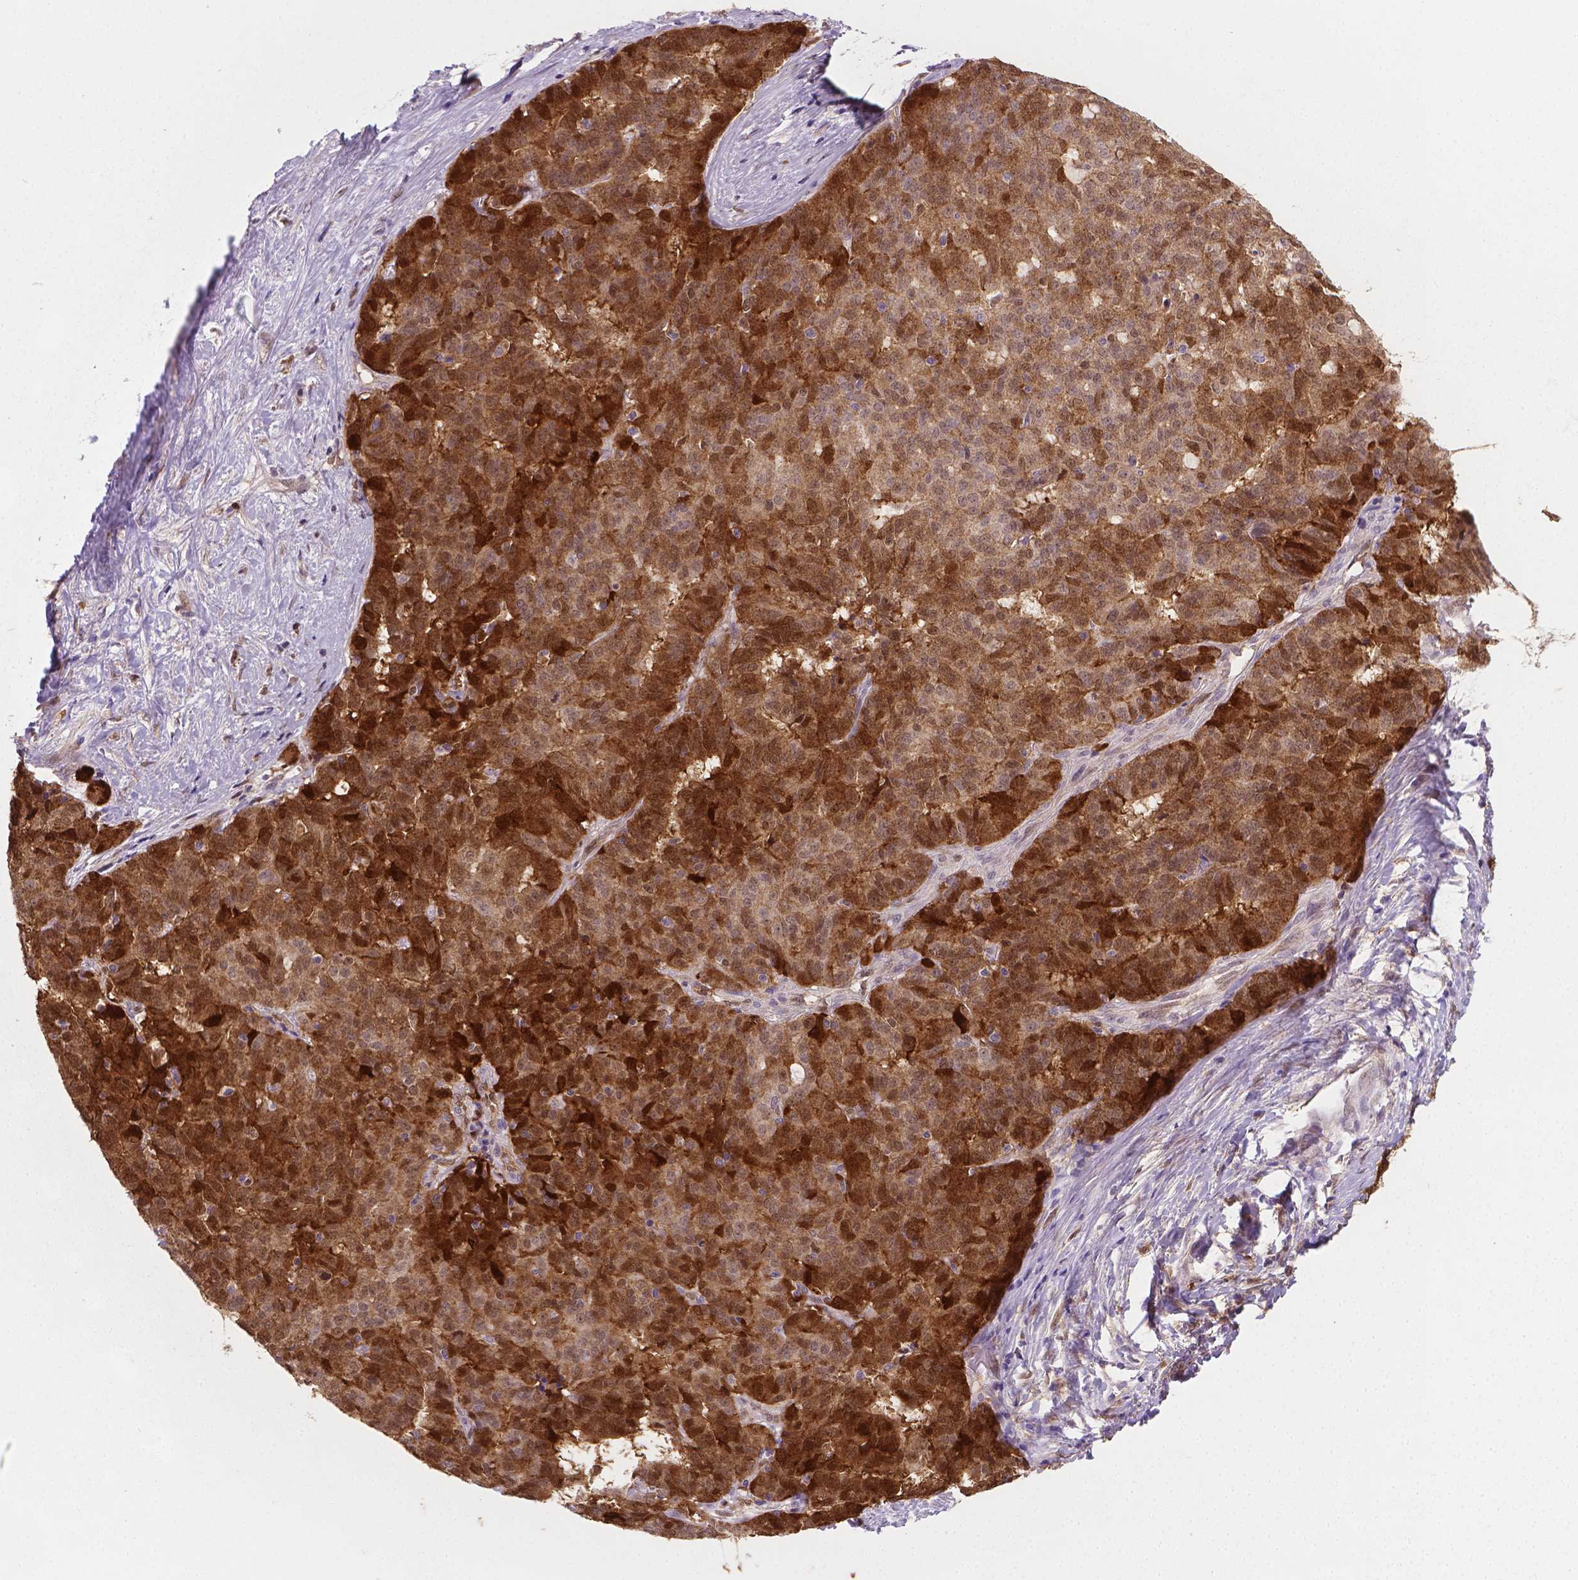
{"staining": {"intensity": "strong", "quantity": "25%-75%", "location": "cytoplasmic/membranous"}, "tissue": "liver cancer", "cell_type": "Tumor cells", "image_type": "cancer", "snomed": [{"axis": "morphology", "description": "Cholangiocarcinoma"}, {"axis": "topography", "description": "Liver"}], "caption": "Cholangiocarcinoma (liver) stained for a protein shows strong cytoplasmic/membranous positivity in tumor cells. (DAB = brown stain, brightfield microscopy at high magnification).", "gene": "TNFAIP2", "patient": {"sex": "female", "age": 47}}